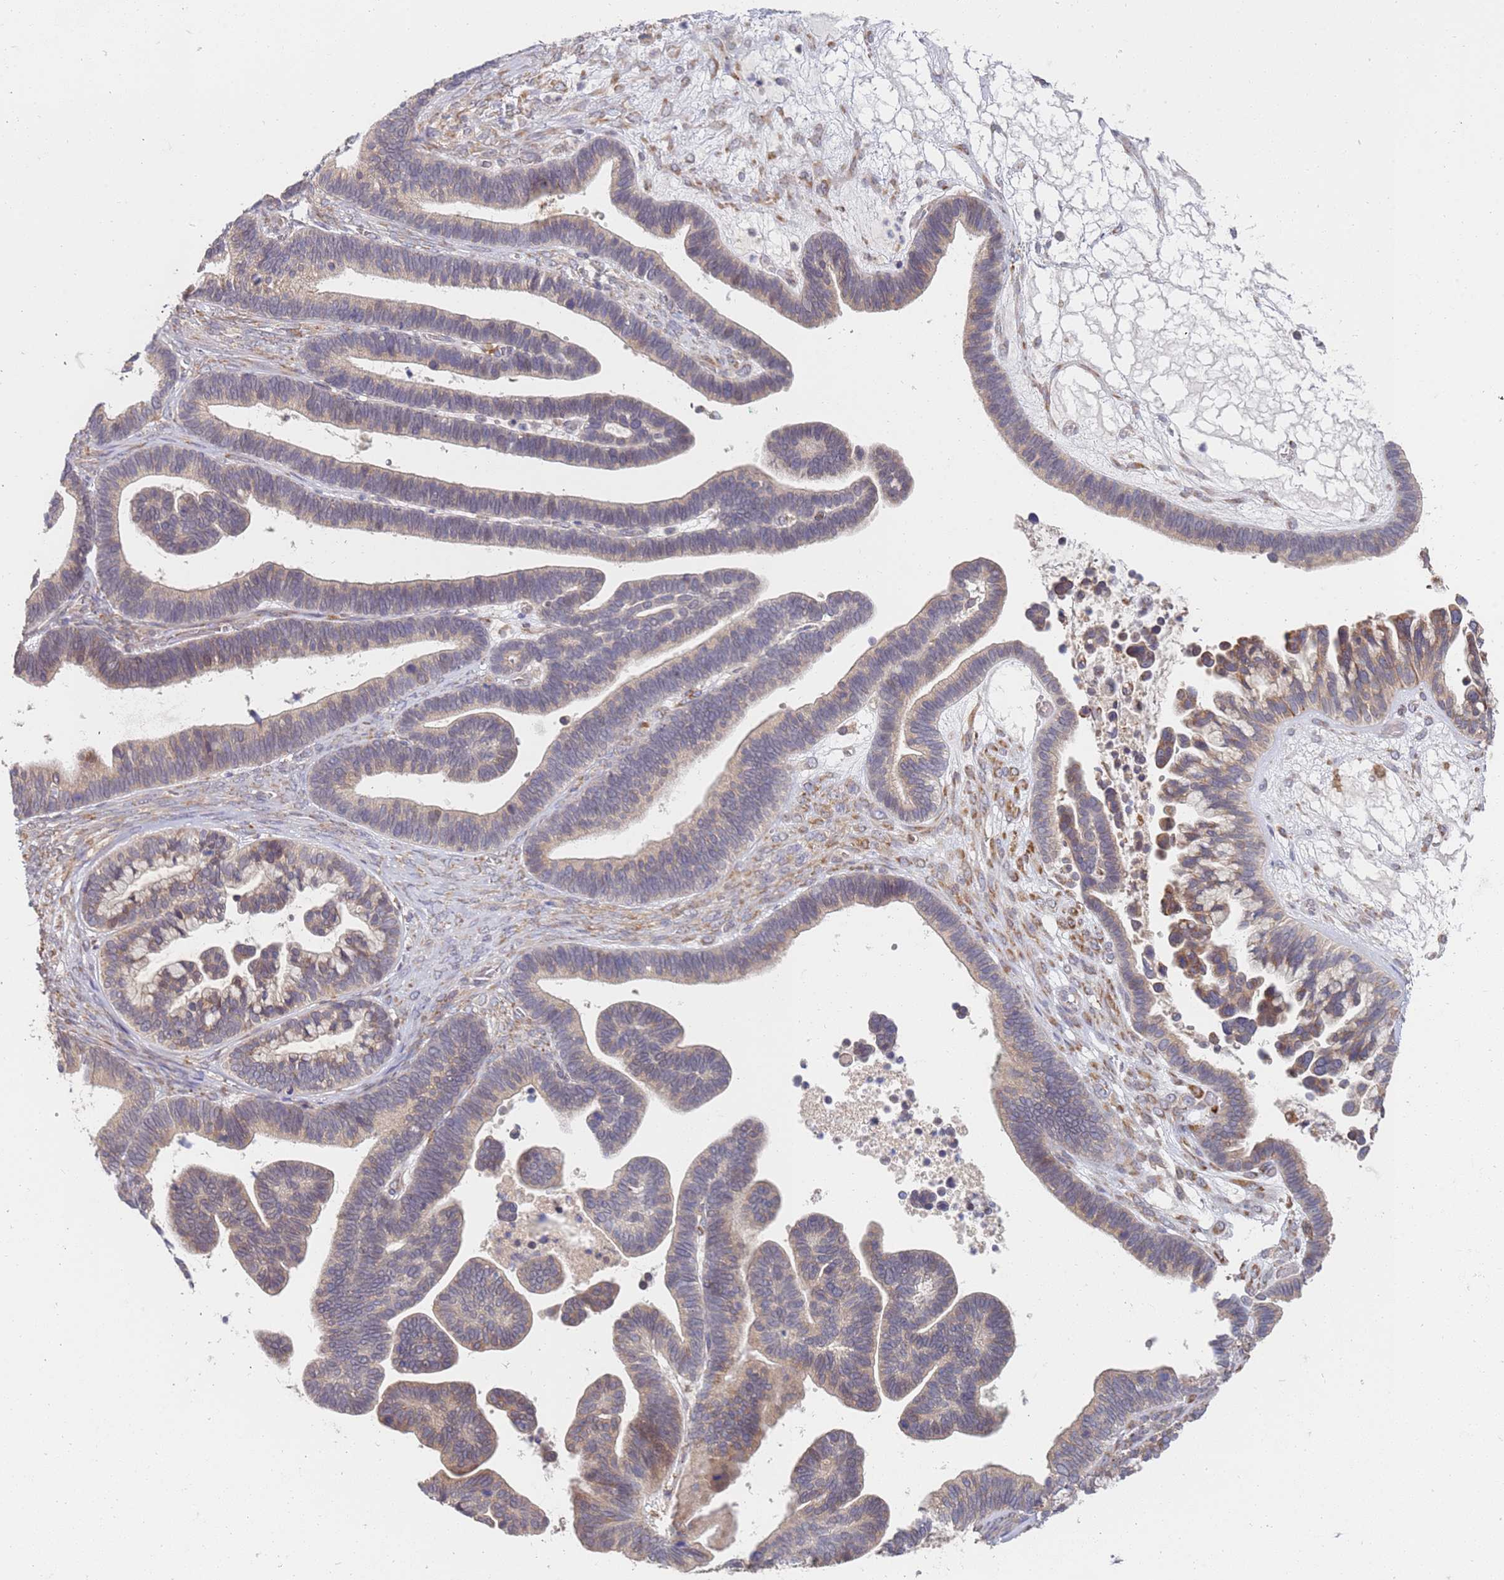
{"staining": {"intensity": "moderate", "quantity": "25%-75%", "location": "cytoplasmic/membranous"}, "tissue": "ovarian cancer", "cell_type": "Tumor cells", "image_type": "cancer", "snomed": [{"axis": "morphology", "description": "Cystadenocarcinoma, serous, NOS"}, {"axis": "topography", "description": "Ovary"}], "caption": "A brown stain shows moderate cytoplasmic/membranous staining of a protein in human ovarian cancer (serous cystadenocarcinoma) tumor cells.", "gene": "VRK2", "patient": {"sex": "female", "age": 56}}